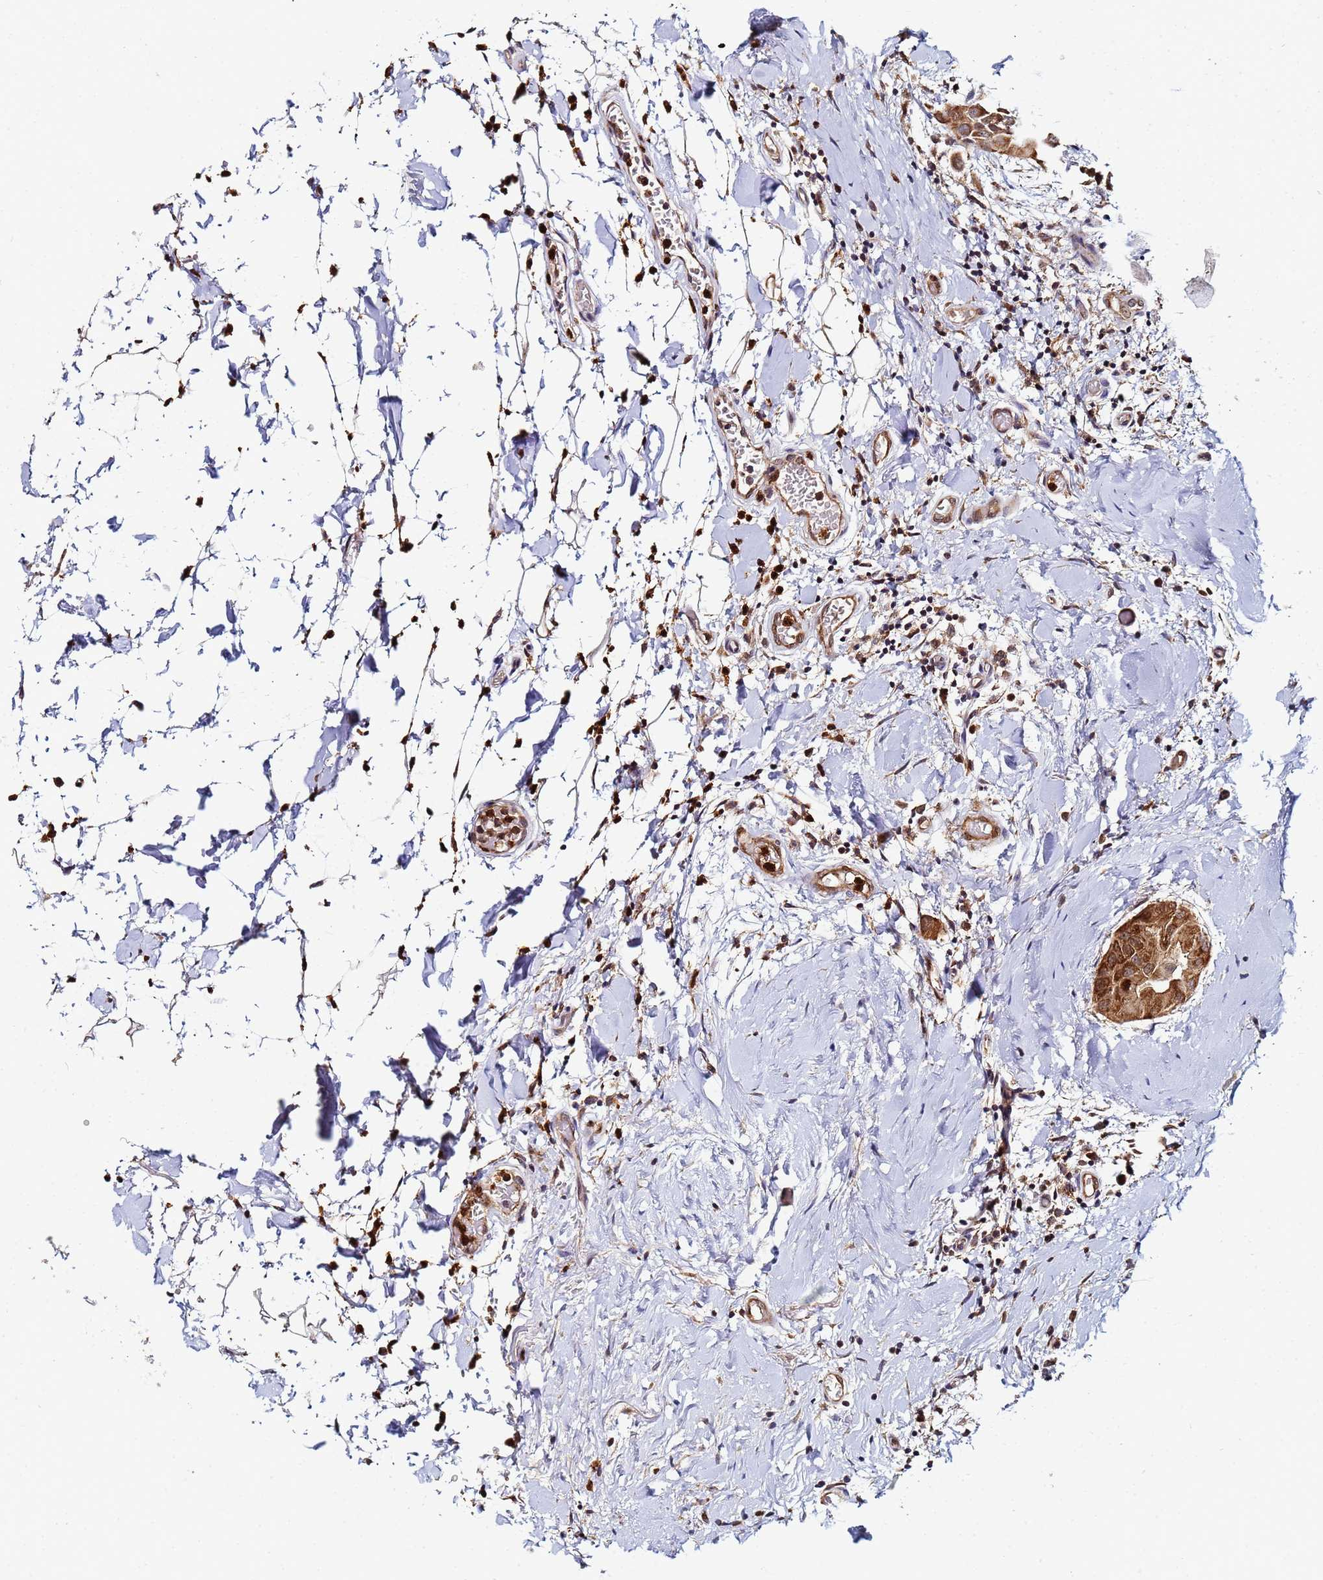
{"staining": {"intensity": "moderate", "quantity": ">75%", "location": "cytoplasmic/membranous,nuclear"}, "tissue": "thyroid cancer", "cell_type": "Tumor cells", "image_type": "cancer", "snomed": [{"axis": "morphology", "description": "Papillary adenocarcinoma, NOS"}, {"axis": "topography", "description": "Thyroid gland"}], "caption": "Papillary adenocarcinoma (thyroid) was stained to show a protein in brown. There is medium levels of moderate cytoplasmic/membranous and nuclear staining in approximately >75% of tumor cells.", "gene": "CCDC127", "patient": {"sex": "male", "age": 33}}